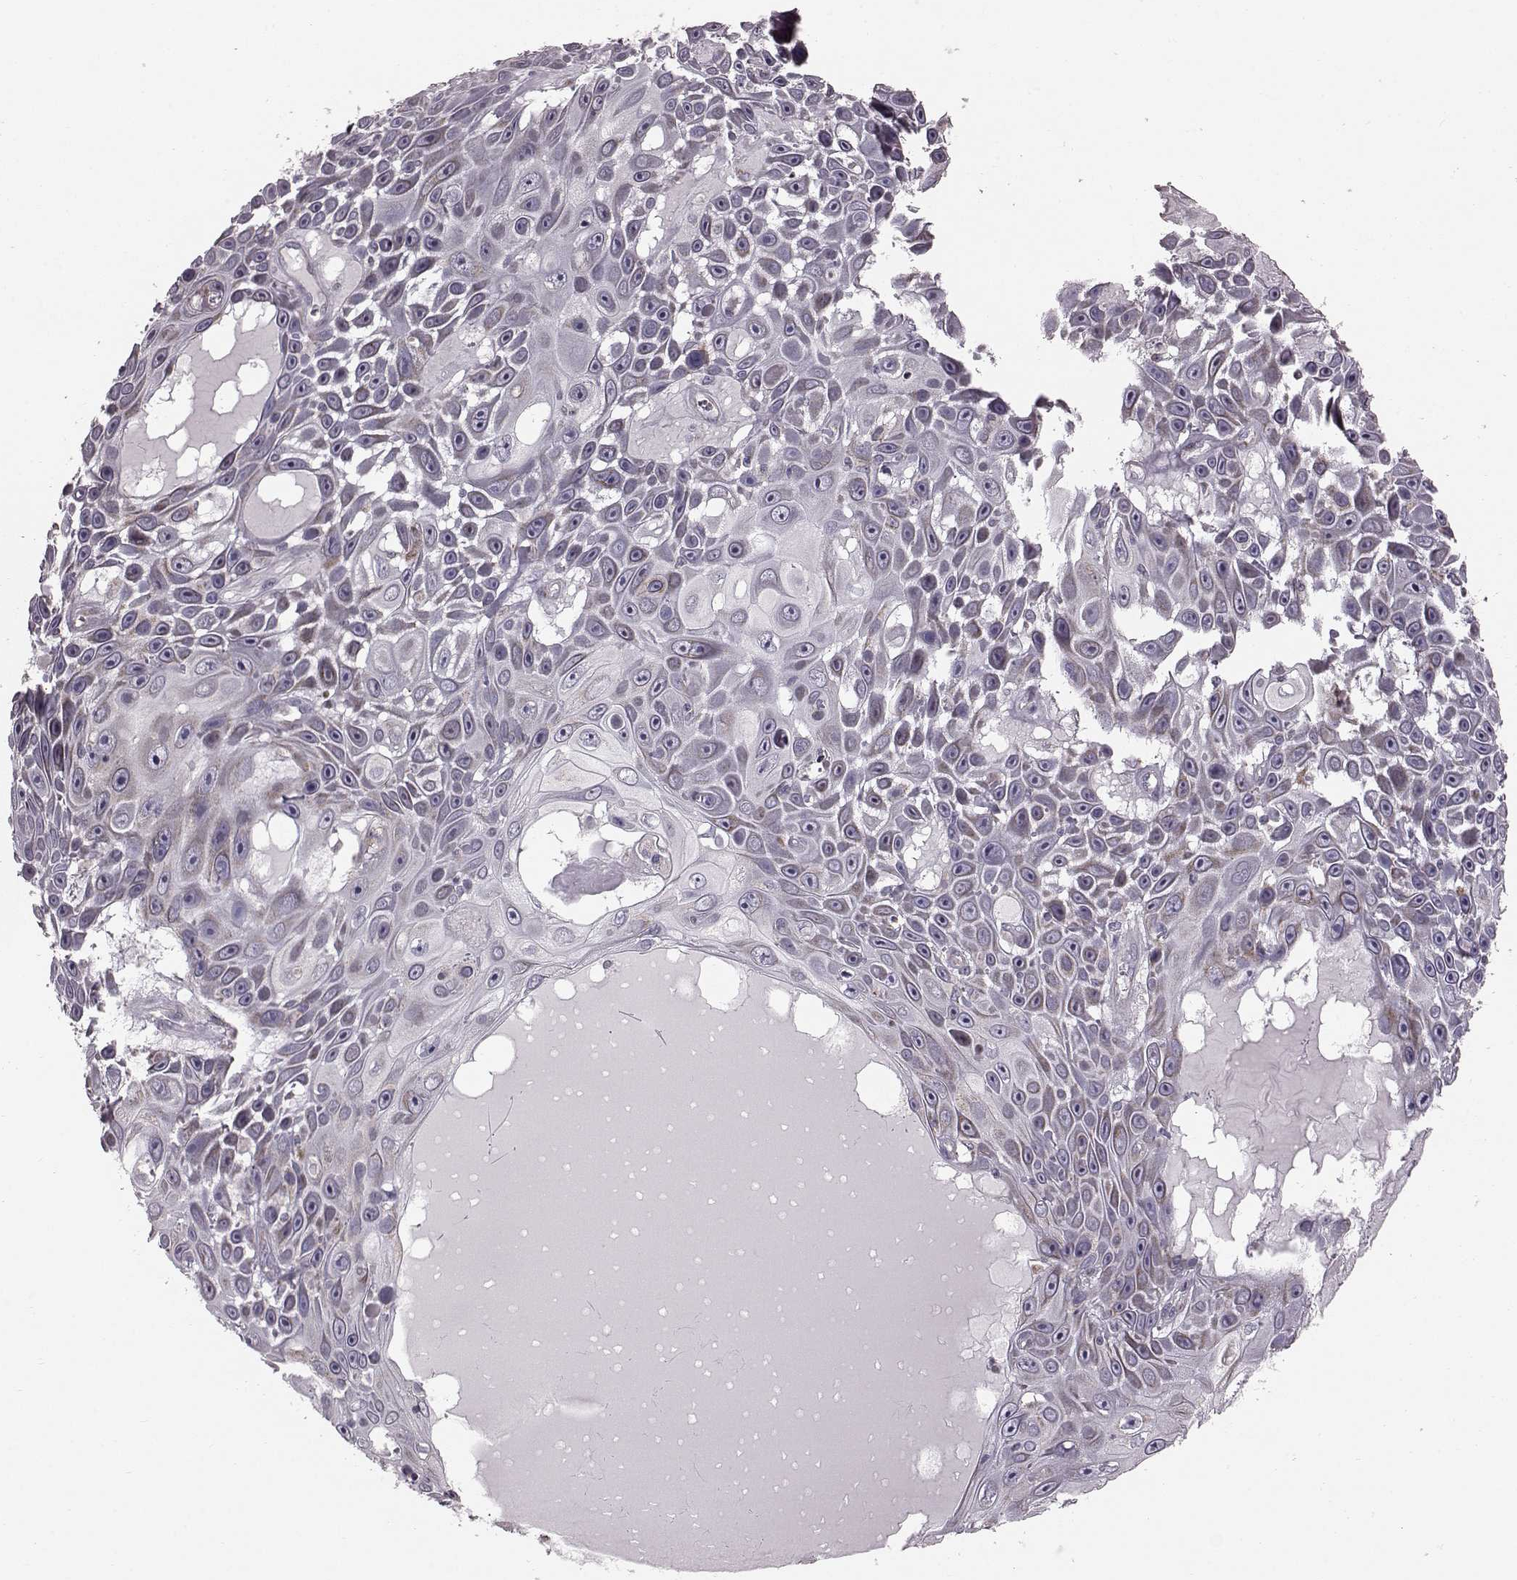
{"staining": {"intensity": "weak", "quantity": ">75%", "location": "cytoplasmic/membranous"}, "tissue": "skin cancer", "cell_type": "Tumor cells", "image_type": "cancer", "snomed": [{"axis": "morphology", "description": "Squamous cell carcinoma, NOS"}, {"axis": "topography", "description": "Skin"}], "caption": "Weak cytoplasmic/membranous expression for a protein is appreciated in approximately >75% of tumor cells of squamous cell carcinoma (skin) using immunohistochemistry.", "gene": "ATP5MF", "patient": {"sex": "male", "age": 82}}